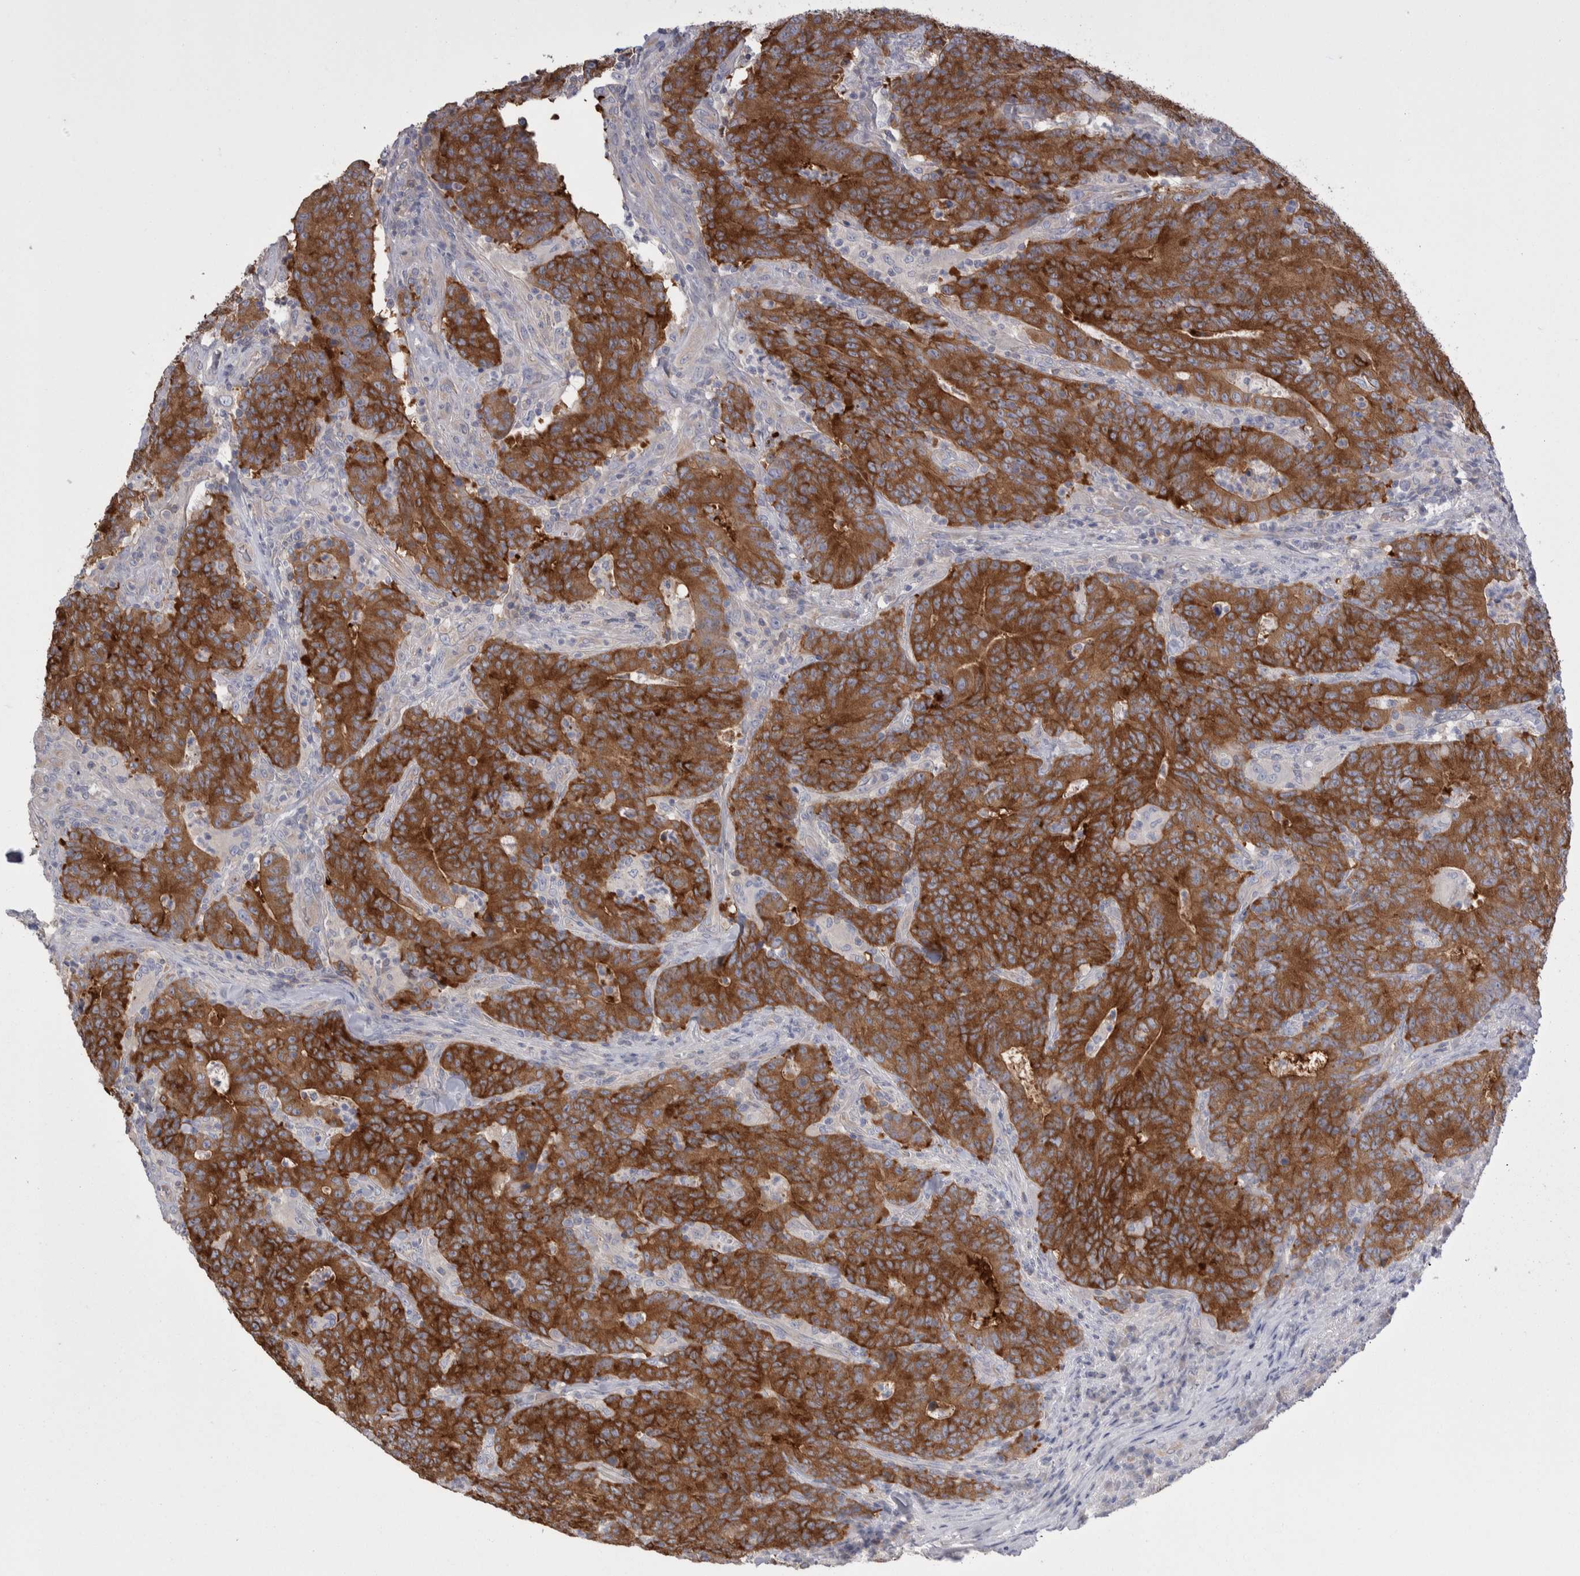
{"staining": {"intensity": "strong", "quantity": ">75%", "location": "cytoplasmic/membranous"}, "tissue": "colorectal cancer", "cell_type": "Tumor cells", "image_type": "cancer", "snomed": [{"axis": "morphology", "description": "Normal tissue, NOS"}, {"axis": "morphology", "description": "Adenocarcinoma, NOS"}, {"axis": "topography", "description": "Colon"}], "caption": "Colorectal cancer stained for a protein displays strong cytoplasmic/membranous positivity in tumor cells.", "gene": "GPHN", "patient": {"sex": "female", "age": 75}}